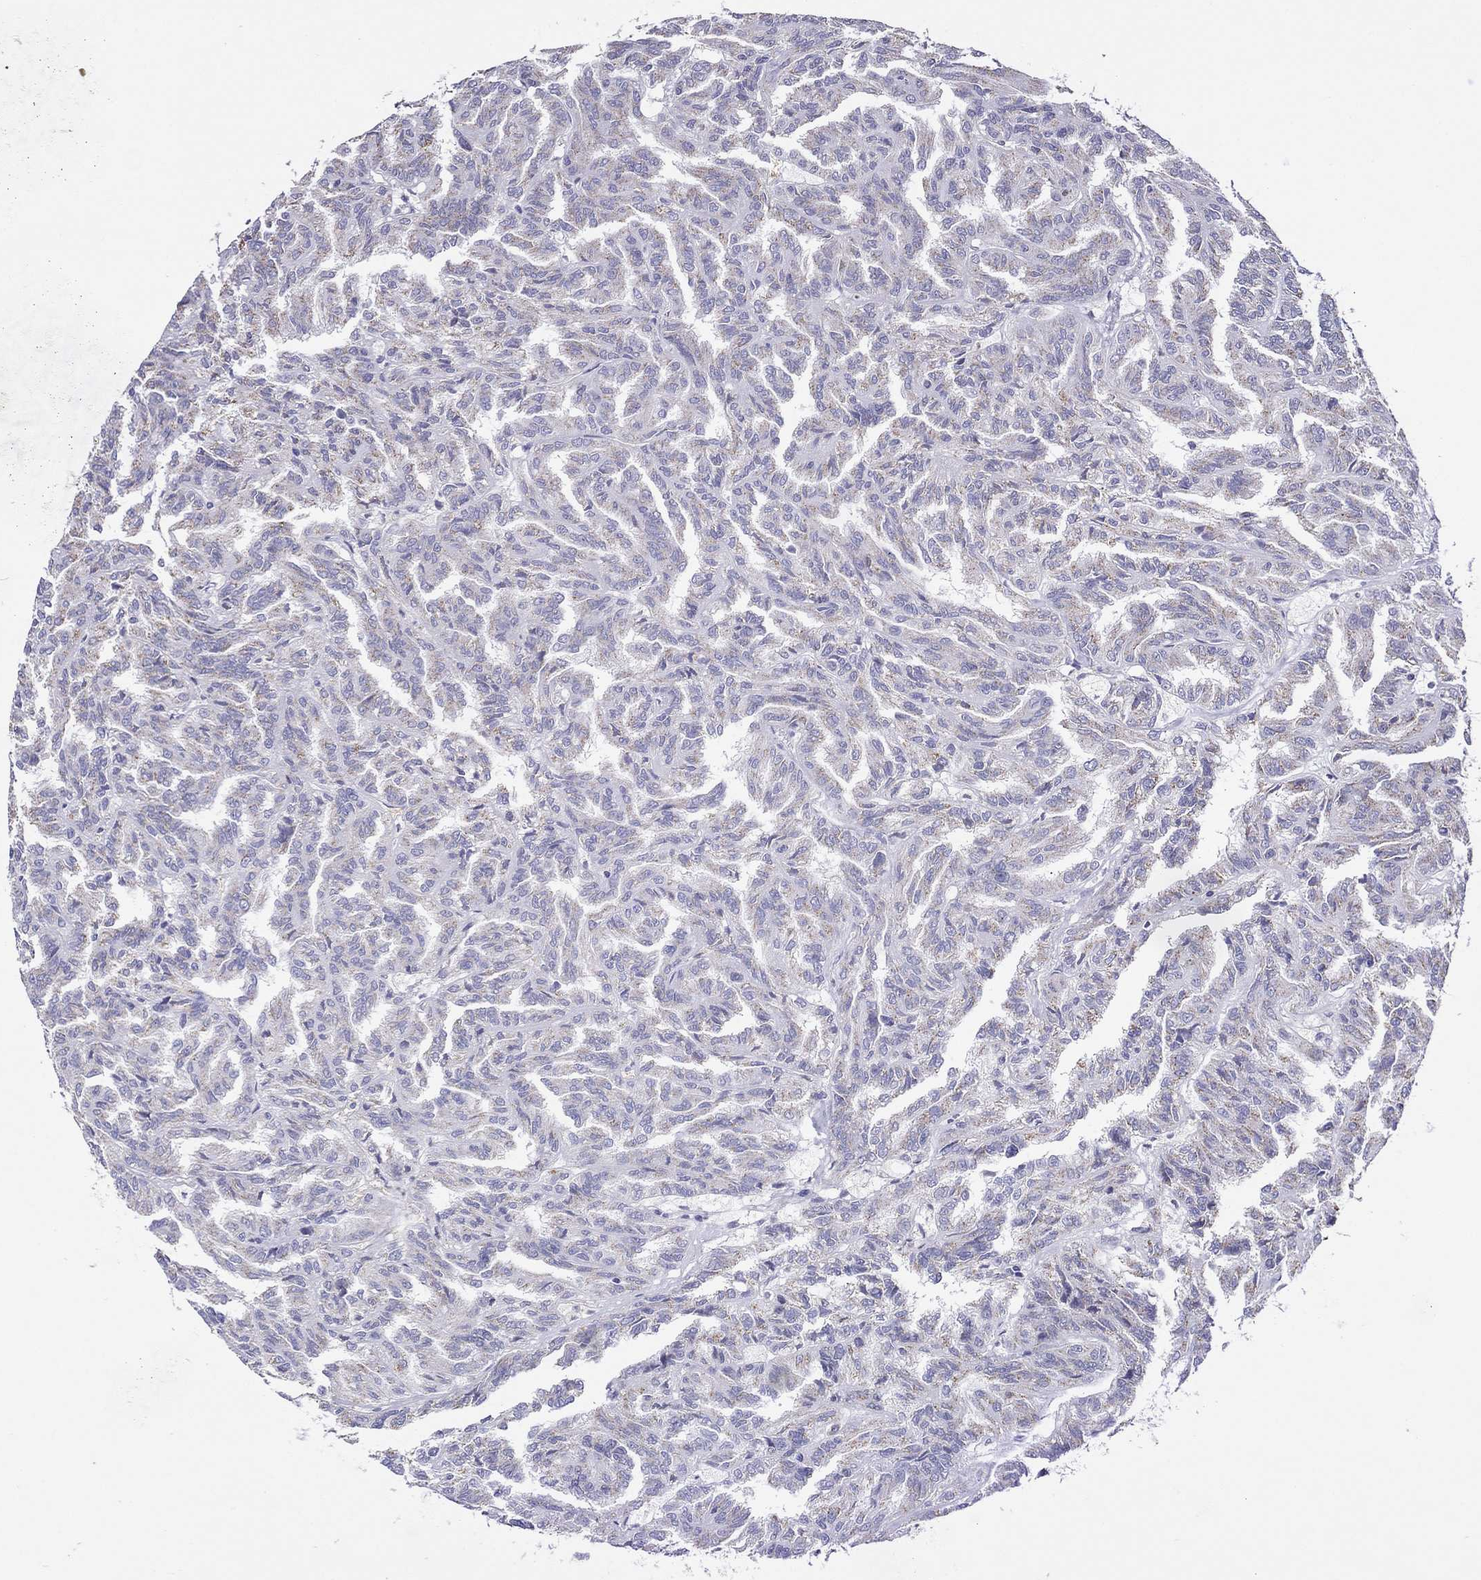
{"staining": {"intensity": "weak", "quantity": "<25%", "location": "cytoplasmic/membranous"}, "tissue": "renal cancer", "cell_type": "Tumor cells", "image_type": "cancer", "snomed": [{"axis": "morphology", "description": "Adenocarcinoma, NOS"}, {"axis": "topography", "description": "Kidney"}], "caption": "The image shows no staining of tumor cells in renal cancer (adenocarcinoma). The staining was performed using DAB (3,3'-diaminobenzidine) to visualize the protein expression in brown, while the nuclei were stained in blue with hematoxylin (Magnification: 20x).", "gene": "SCG2", "patient": {"sex": "male", "age": 79}}